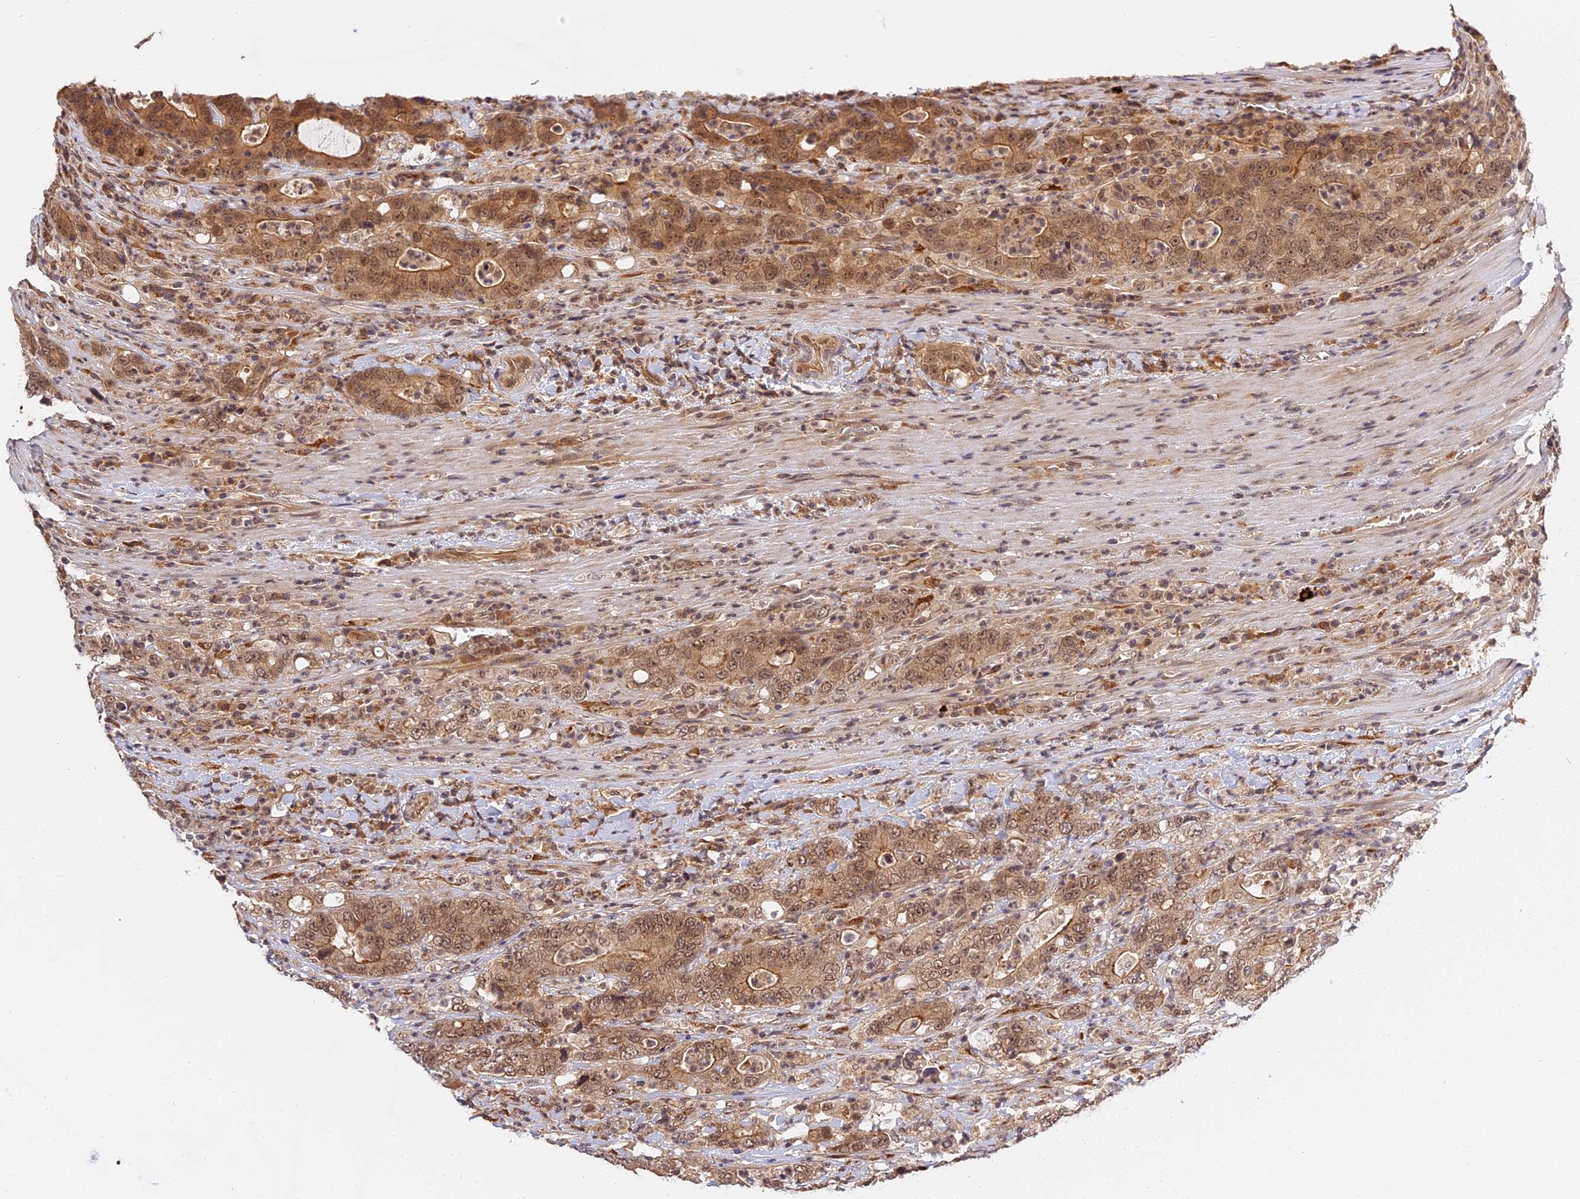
{"staining": {"intensity": "moderate", "quantity": ">75%", "location": "cytoplasmic/membranous"}, "tissue": "colorectal cancer", "cell_type": "Tumor cells", "image_type": "cancer", "snomed": [{"axis": "morphology", "description": "Adenocarcinoma, NOS"}, {"axis": "topography", "description": "Colon"}], "caption": "Immunohistochemical staining of colorectal adenocarcinoma shows moderate cytoplasmic/membranous protein positivity in about >75% of tumor cells.", "gene": "IMPACT", "patient": {"sex": "female", "age": 75}}